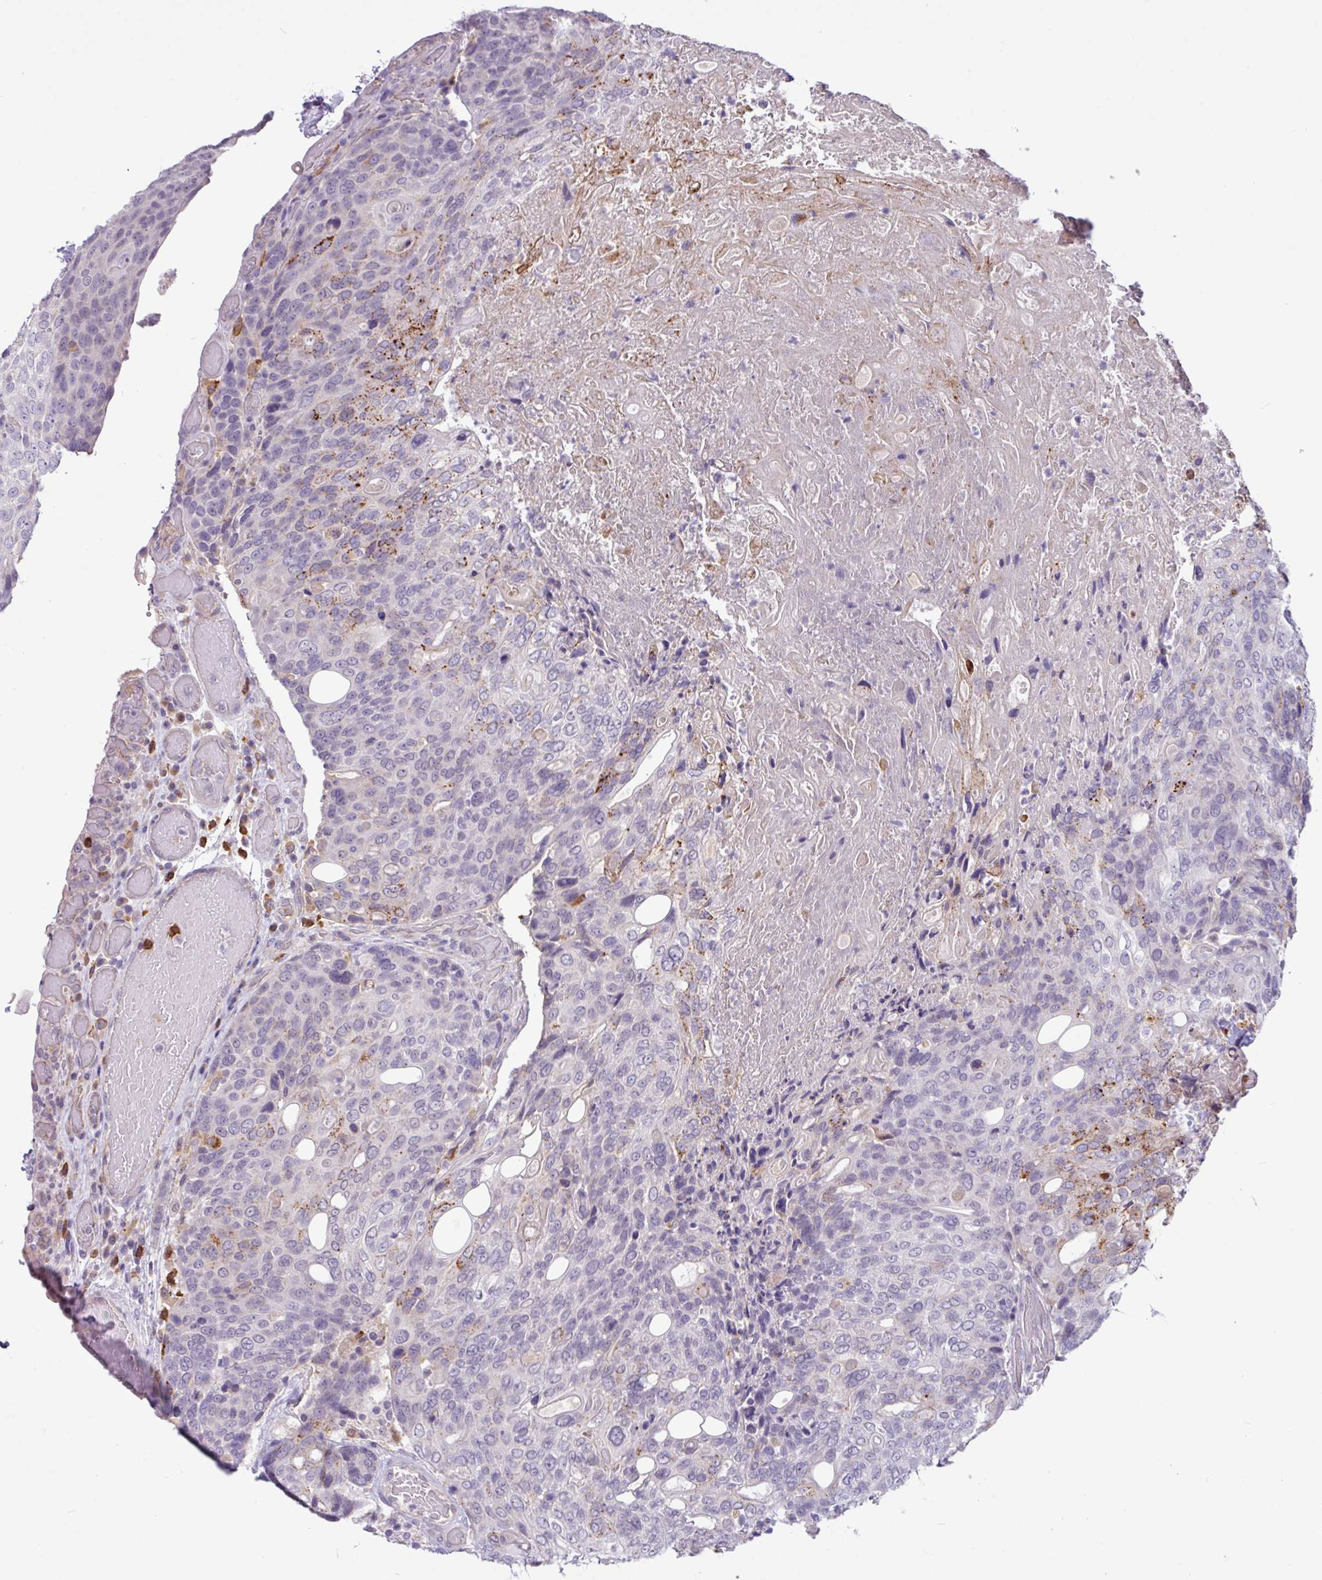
{"staining": {"intensity": "negative", "quantity": "none", "location": "none"}, "tissue": "urothelial cancer", "cell_type": "Tumor cells", "image_type": "cancer", "snomed": [{"axis": "morphology", "description": "Urothelial carcinoma, High grade"}, {"axis": "topography", "description": "Urinary bladder"}], "caption": "The photomicrograph exhibits no significant staining in tumor cells of urothelial cancer. (Brightfield microscopy of DAB (3,3'-diaminobenzidine) IHC at high magnification).", "gene": "ZNF524", "patient": {"sex": "female", "age": 70}}